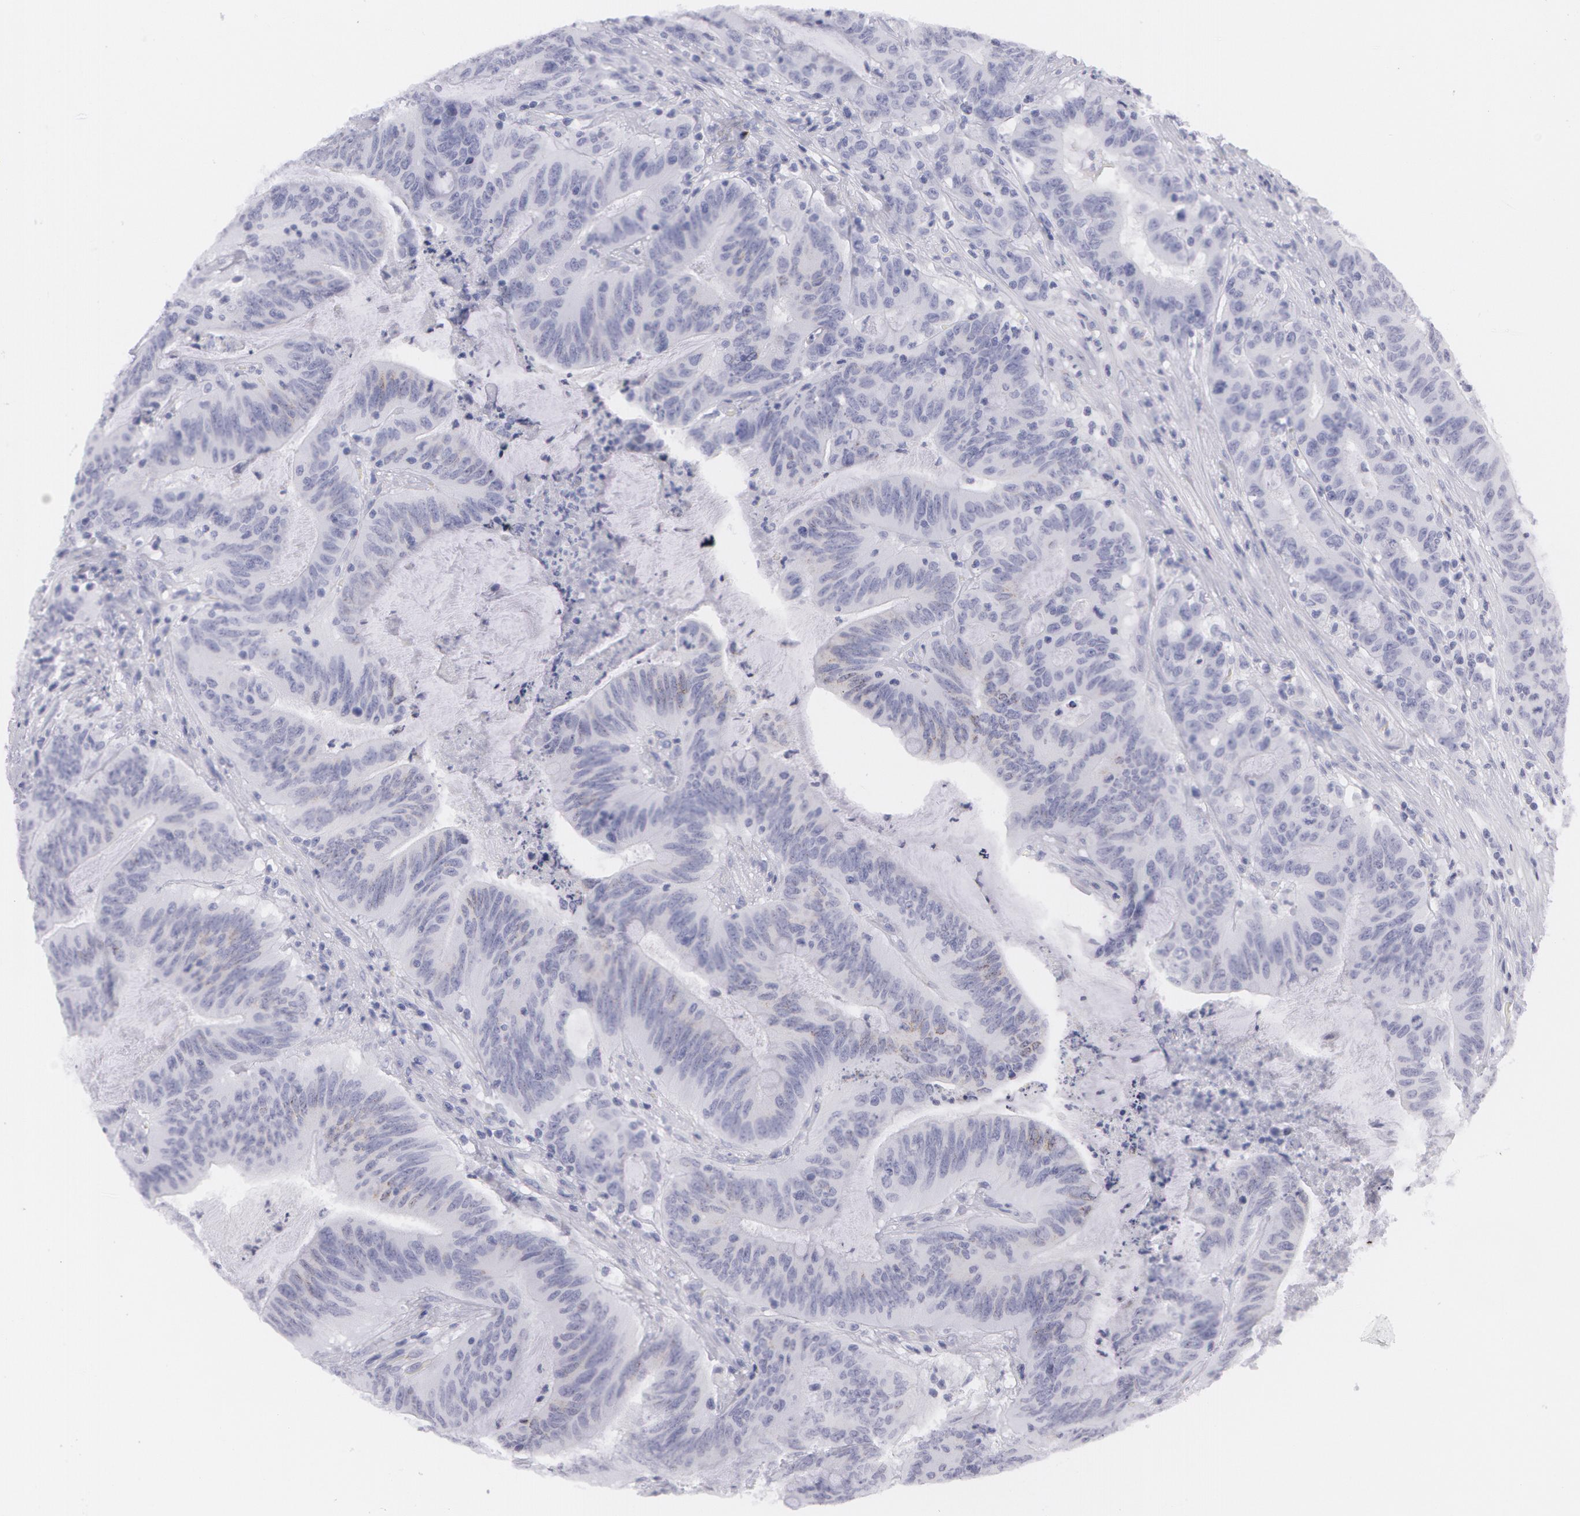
{"staining": {"intensity": "negative", "quantity": "none", "location": "none"}, "tissue": "colorectal cancer", "cell_type": "Tumor cells", "image_type": "cancer", "snomed": [{"axis": "morphology", "description": "Adenocarcinoma, NOS"}, {"axis": "topography", "description": "Colon"}], "caption": "This histopathology image is of adenocarcinoma (colorectal) stained with immunohistochemistry (IHC) to label a protein in brown with the nuclei are counter-stained blue. There is no positivity in tumor cells.", "gene": "AMACR", "patient": {"sex": "male", "age": 54}}